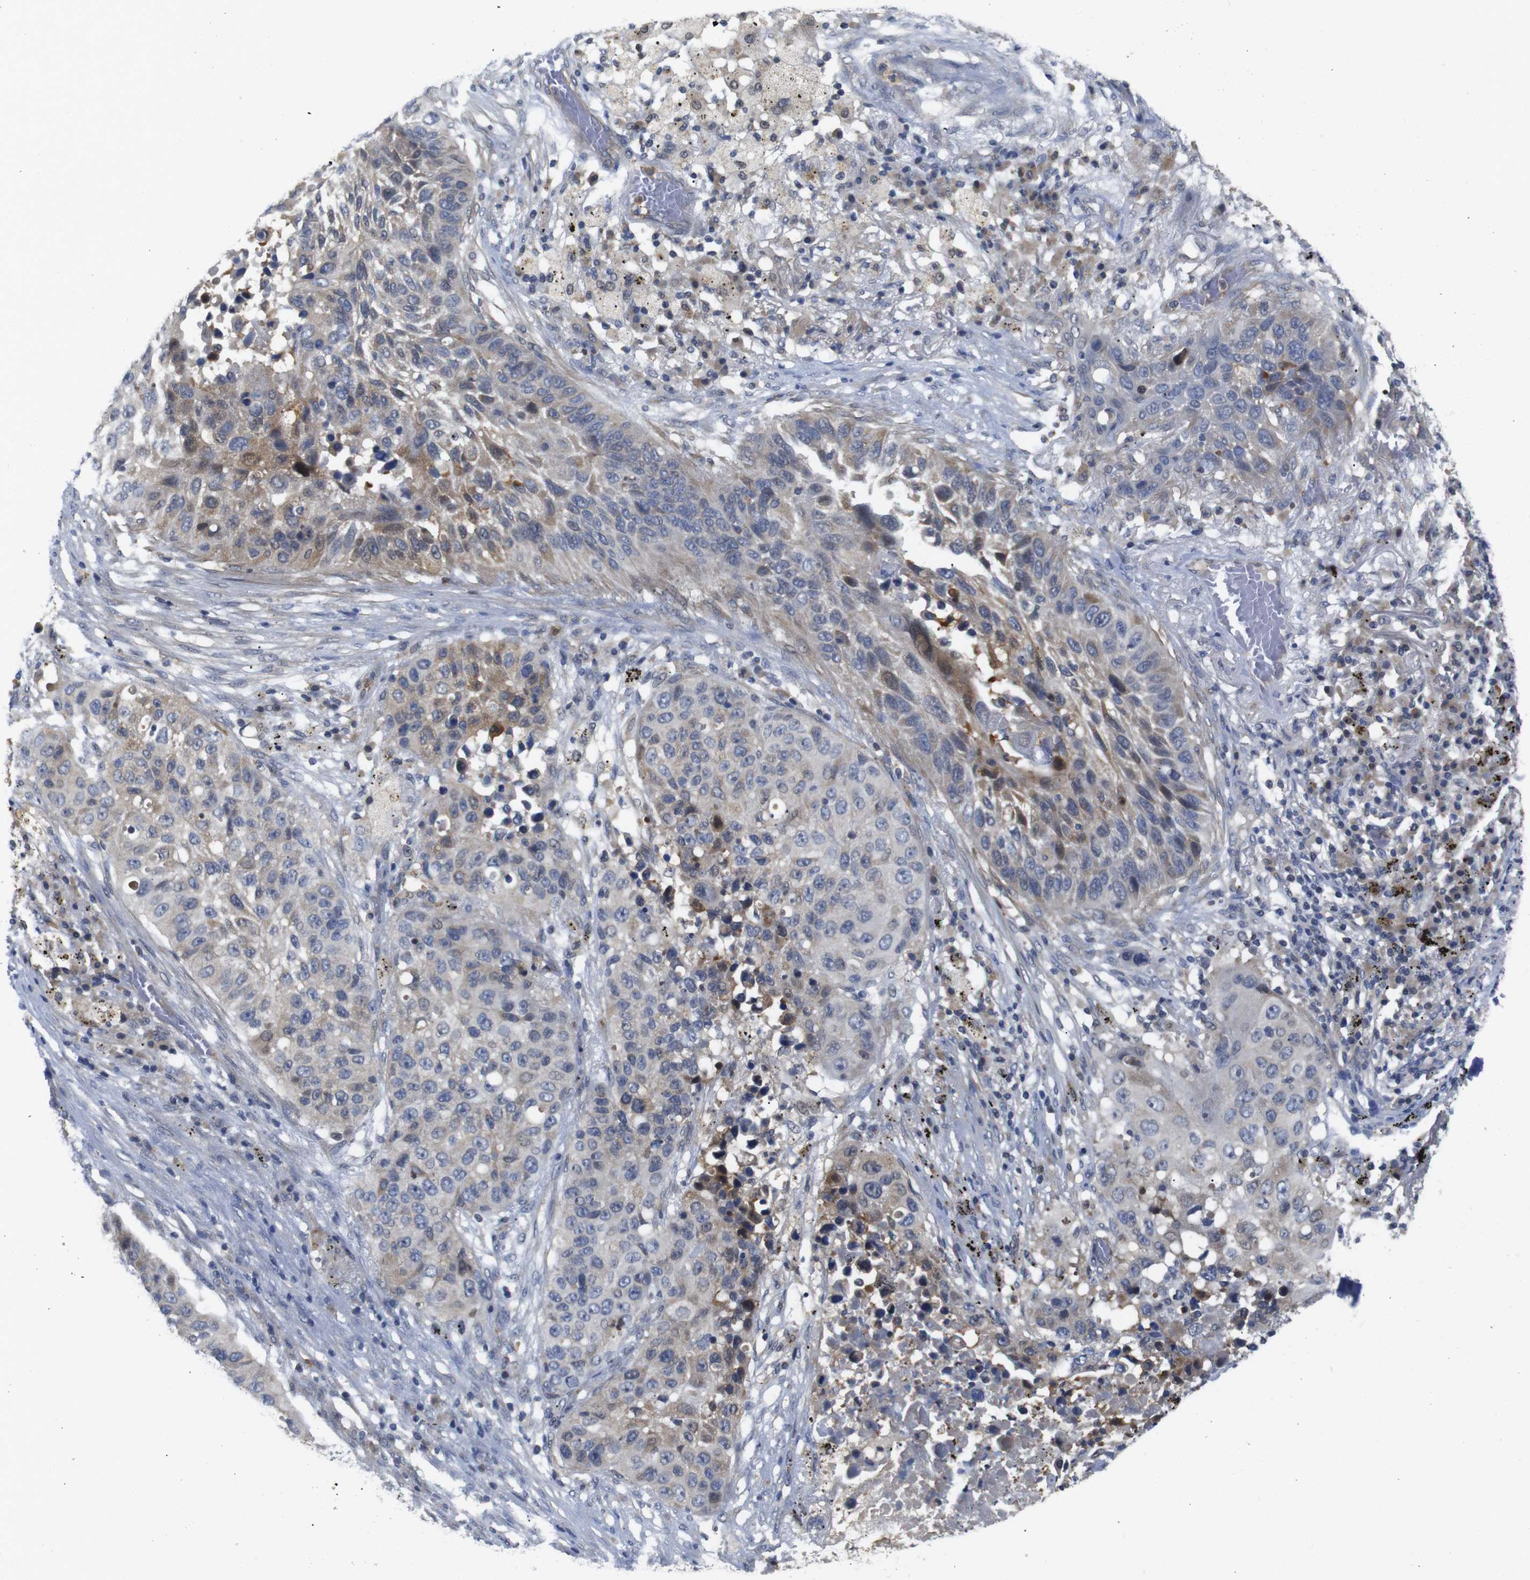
{"staining": {"intensity": "moderate", "quantity": "25%-75%", "location": "cytoplasmic/membranous,nuclear"}, "tissue": "lung cancer", "cell_type": "Tumor cells", "image_type": "cancer", "snomed": [{"axis": "morphology", "description": "Squamous cell carcinoma, NOS"}, {"axis": "topography", "description": "Lung"}], "caption": "Protein expression by IHC exhibits moderate cytoplasmic/membranous and nuclear staining in about 25%-75% of tumor cells in squamous cell carcinoma (lung).", "gene": "FNTA", "patient": {"sex": "male", "age": 57}}